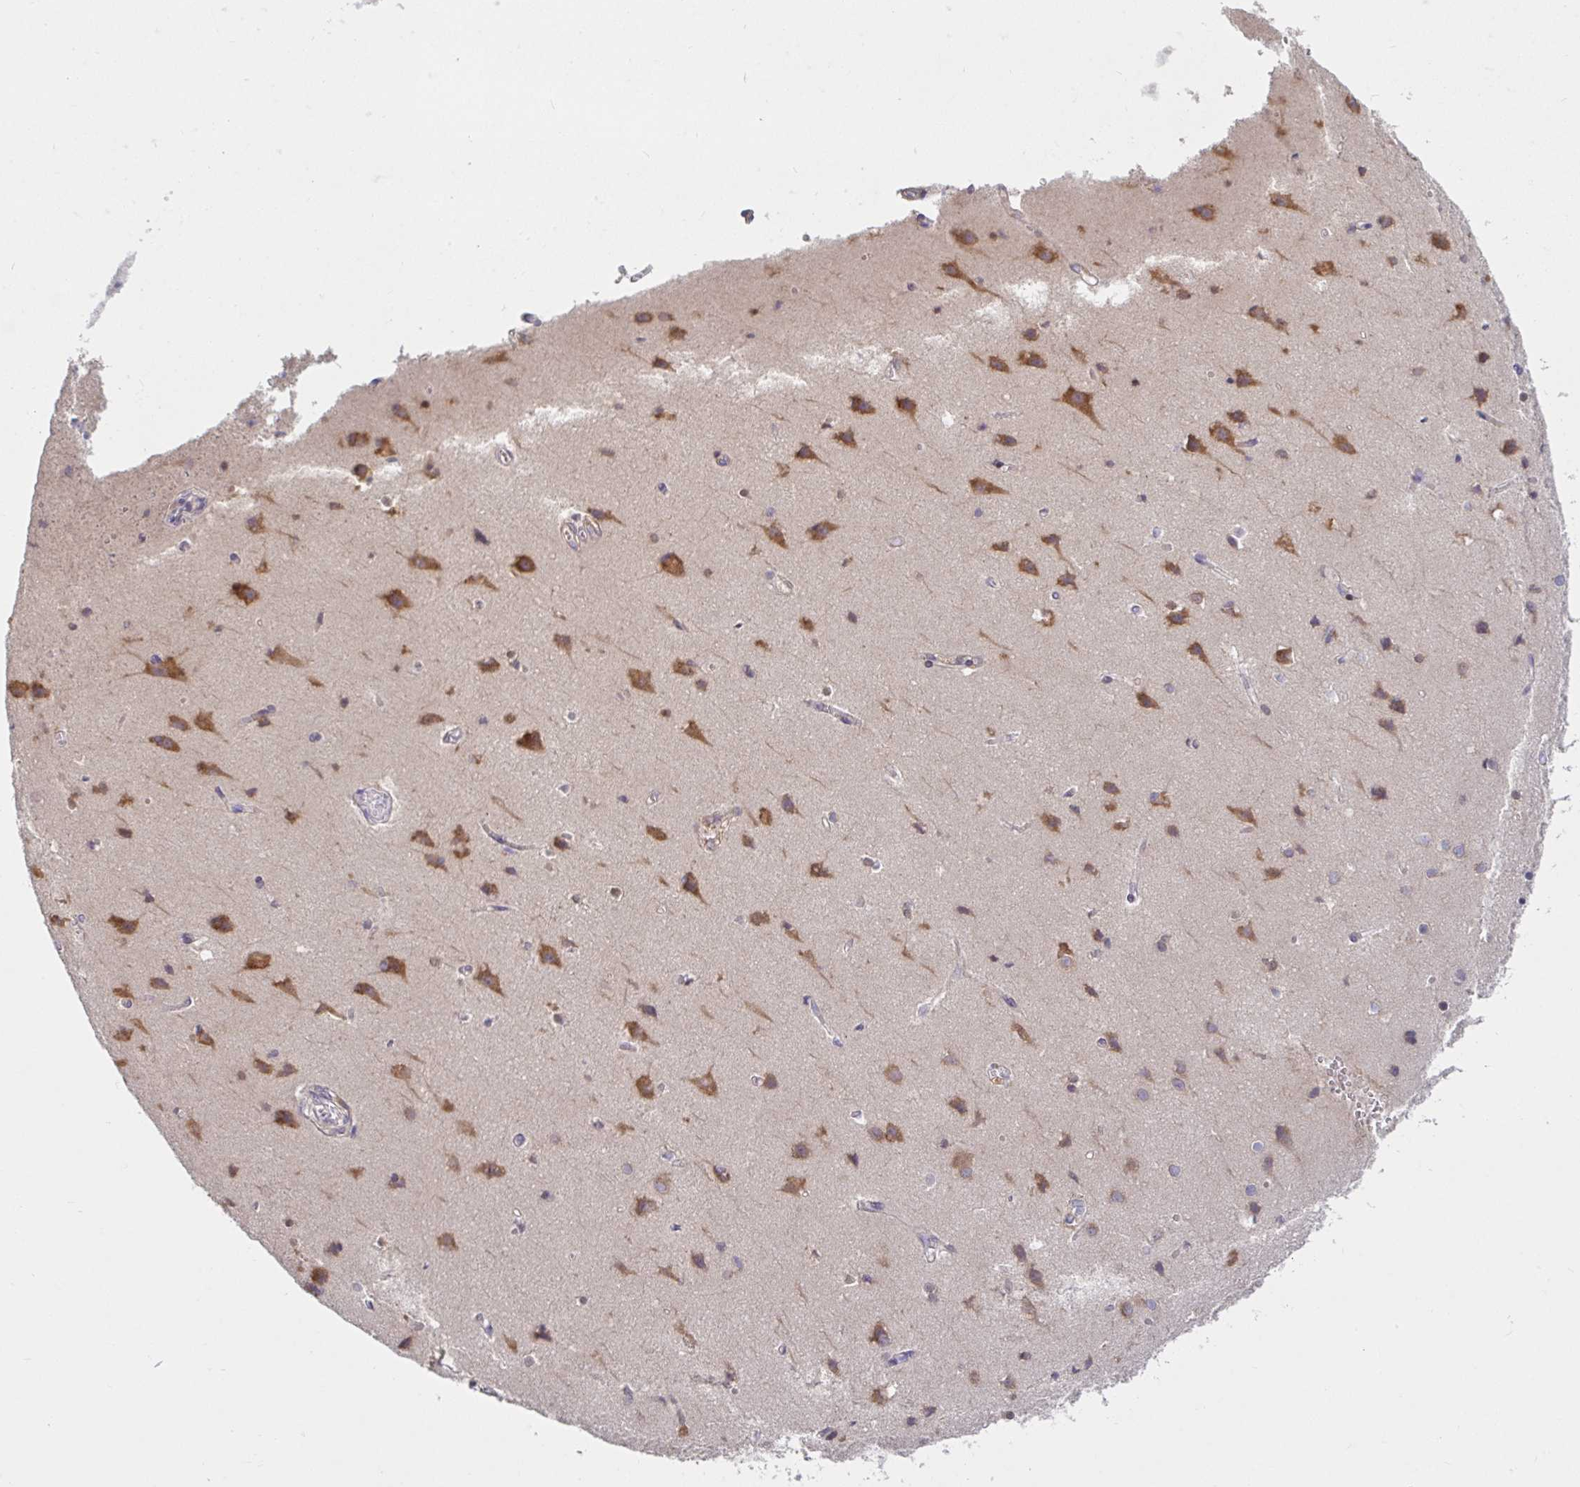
{"staining": {"intensity": "weak", "quantity": "<25%", "location": "cytoplasmic/membranous"}, "tissue": "cerebral cortex", "cell_type": "Endothelial cells", "image_type": "normal", "snomed": [{"axis": "morphology", "description": "Normal tissue, NOS"}, {"axis": "topography", "description": "Cerebral cortex"}], "caption": "Protein analysis of normal cerebral cortex demonstrates no significant expression in endothelial cells.", "gene": "LARP1", "patient": {"sex": "male", "age": 37}}